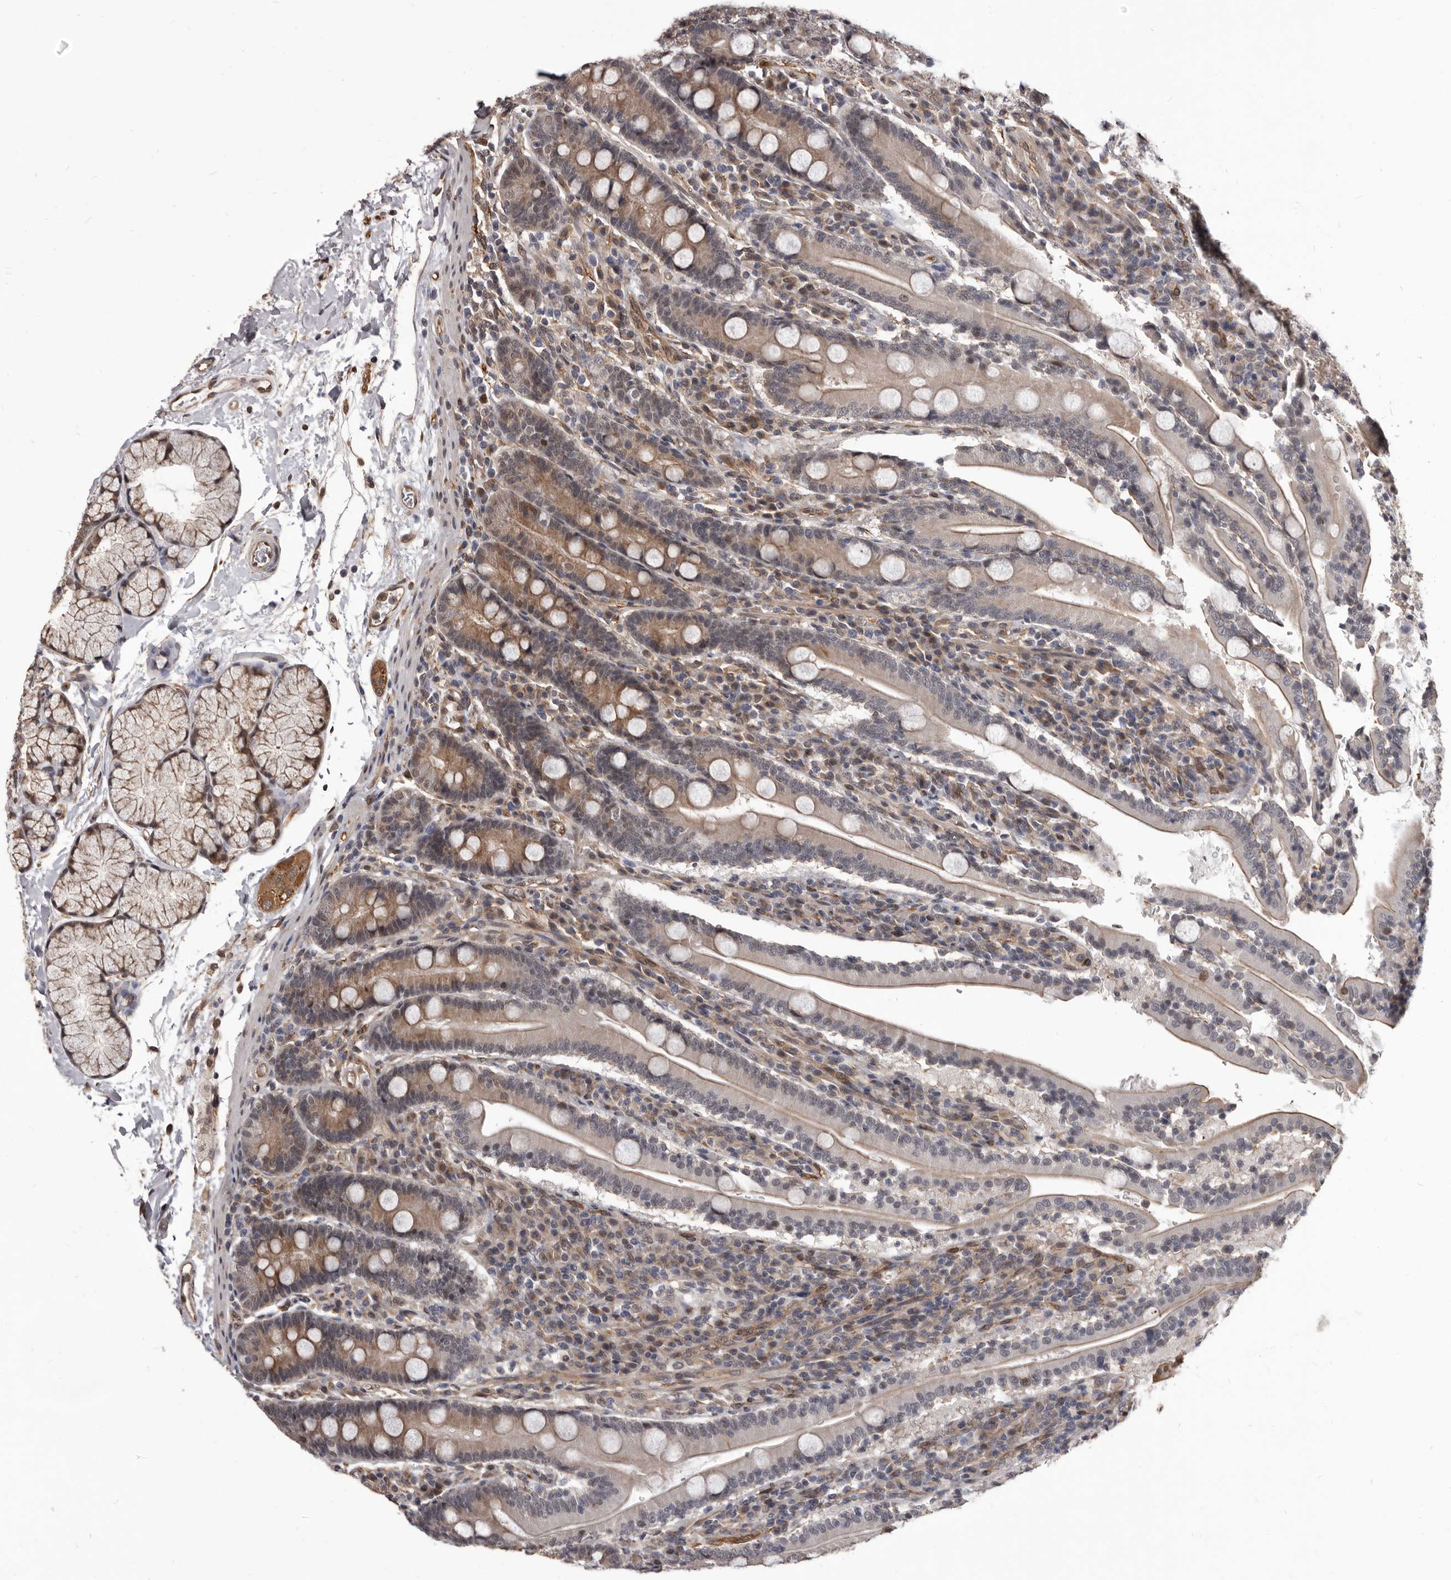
{"staining": {"intensity": "moderate", "quantity": ">75%", "location": "cytoplasmic/membranous,nuclear"}, "tissue": "duodenum", "cell_type": "Glandular cells", "image_type": "normal", "snomed": [{"axis": "morphology", "description": "Normal tissue, NOS"}, {"axis": "topography", "description": "Duodenum"}], "caption": "Immunohistochemical staining of benign human duodenum displays medium levels of moderate cytoplasmic/membranous,nuclear expression in about >75% of glandular cells. Immunohistochemistry stains the protein in brown and the nuclei are stained blue.", "gene": "ADAMTS20", "patient": {"sex": "male", "age": 35}}